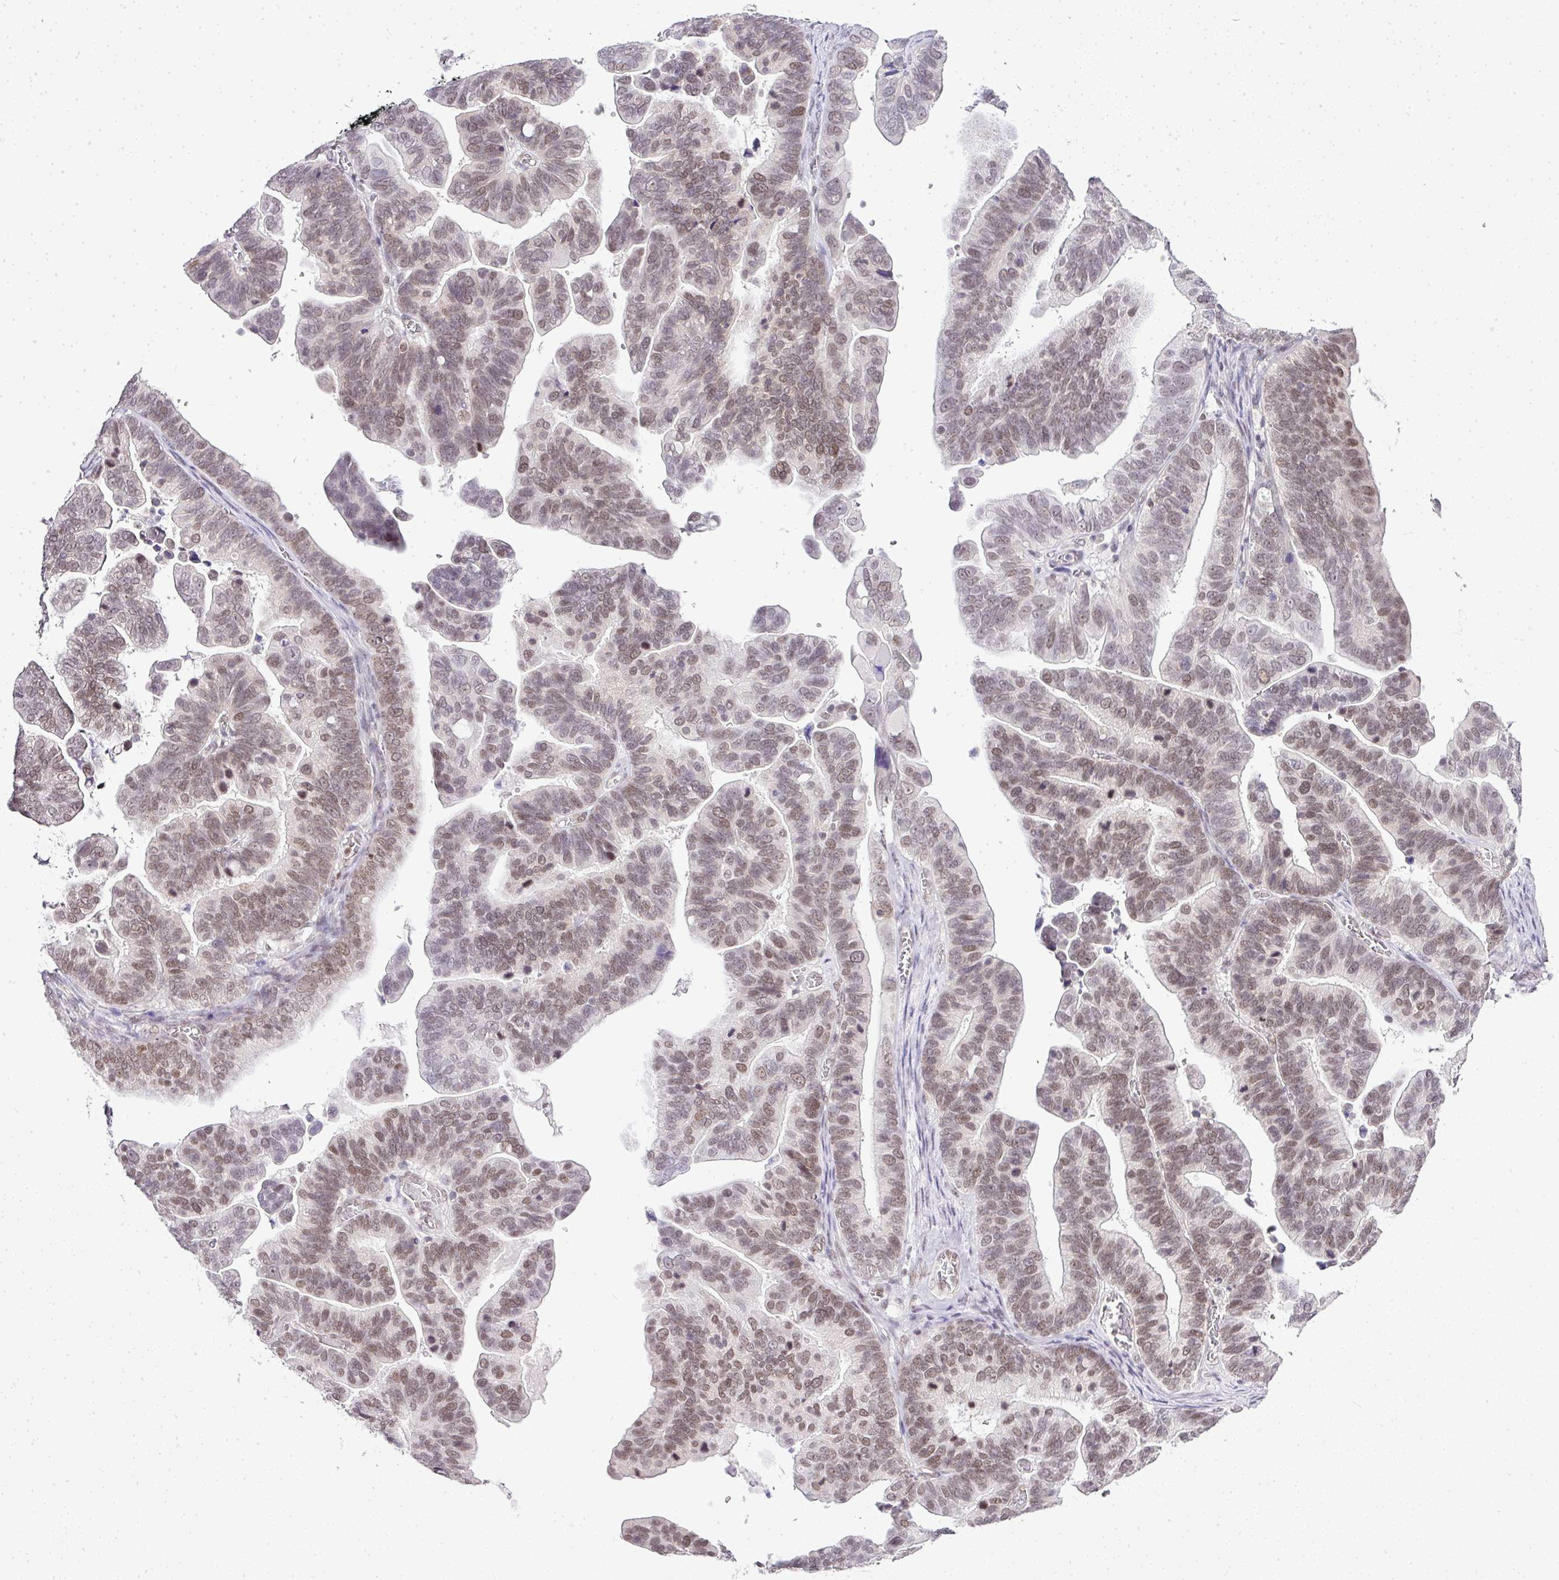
{"staining": {"intensity": "weak", "quantity": "25%-75%", "location": "nuclear"}, "tissue": "ovarian cancer", "cell_type": "Tumor cells", "image_type": "cancer", "snomed": [{"axis": "morphology", "description": "Cystadenocarcinoma, serous, NOS"}, {"axis": "topography", "description": "Ovary"}], "caption": "A low amount of weak nuclear positivity is seen in about 25%-75% of tumor cells in ovarian cancer (serous cystadenocarcinoma) tissue.", "gene": "FAM32A", "patient": {"sex": "female", "age": 56}}